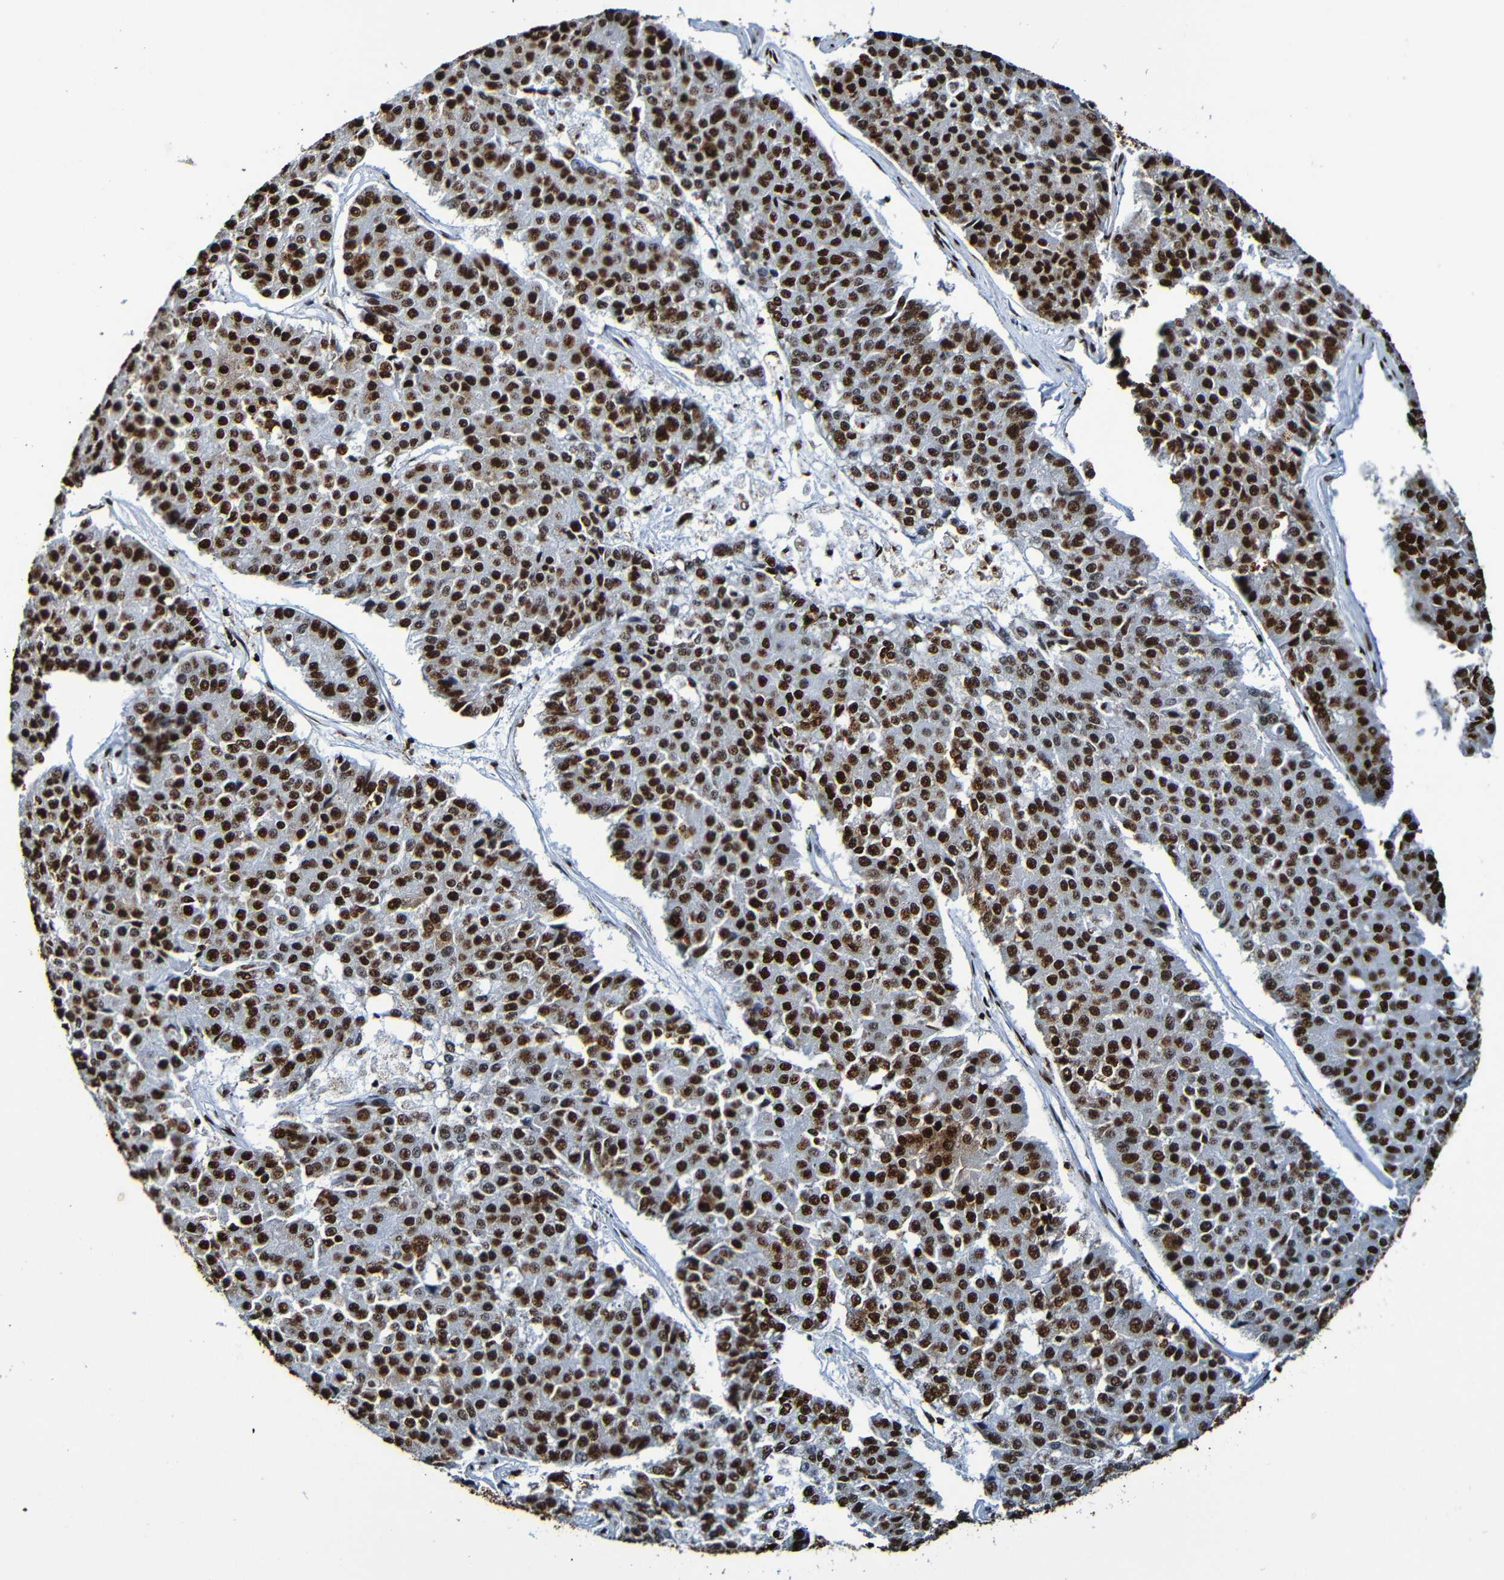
{"staining": {"intensity": "strong", "quantity": ">75%", "location": "nuclear"}, "tissue": "pancreatic cancer", "cell_type": "Tumor cells", "image_type": "cancer", "snomed": [{"axis": "morphology", "description": "Adenocarcinoma, NOS"}, {"axis": "topography", "description": "Pancreas"}], "caption": "Pancreatic cancer tissue reveals strong nuclear staining in about >75% of tumor cells, visualized by immunohistochemistry.", "gene": "SRSF3", "patient": {"sex": "male", "age": 50}}